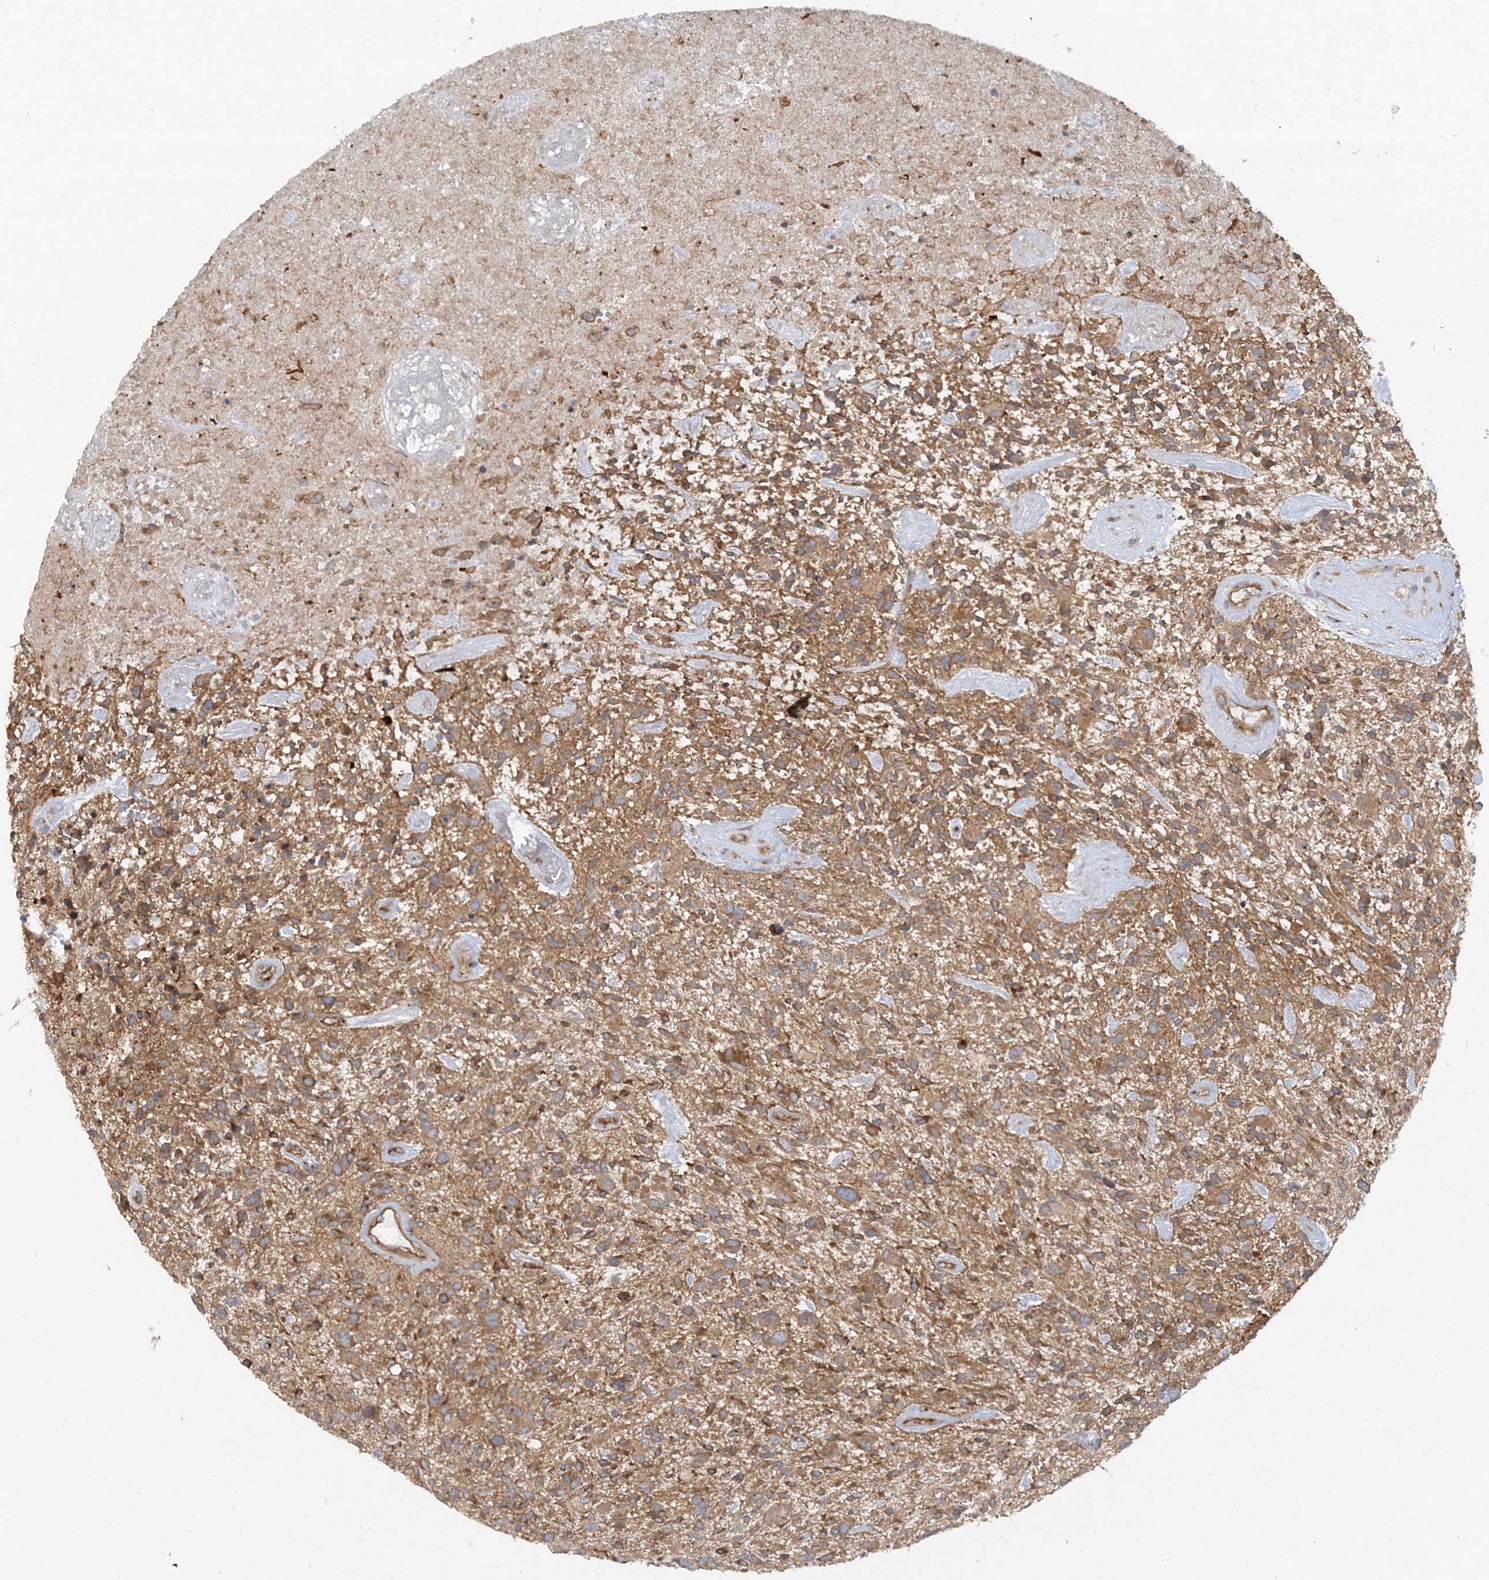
{"staining": {"intensity": "moderate", "quantity": ">75%", "location": "cytoplasmic/membranous"}, "tissue": "glioma", "cell_type": "Tumor cells", "image_type": "cancer", "snomed": [{"axis": "morphology", "description": "Glioma, malignant, High grade"}, {"axis": "topography", "description": "Brain"}], "caption": "Protein analysis of malignant glioma (high-grade) tissue exhibits moderate cytoplasmic/membranous positivity in approximately >75% of tumor cells. The staining is performed using DAB brown chromogen to label protein expression. The nuclei are counter-stained blue using hematoxylin.", "gene": "ATP23", "patient": {"sex": "male", "age": 47}}